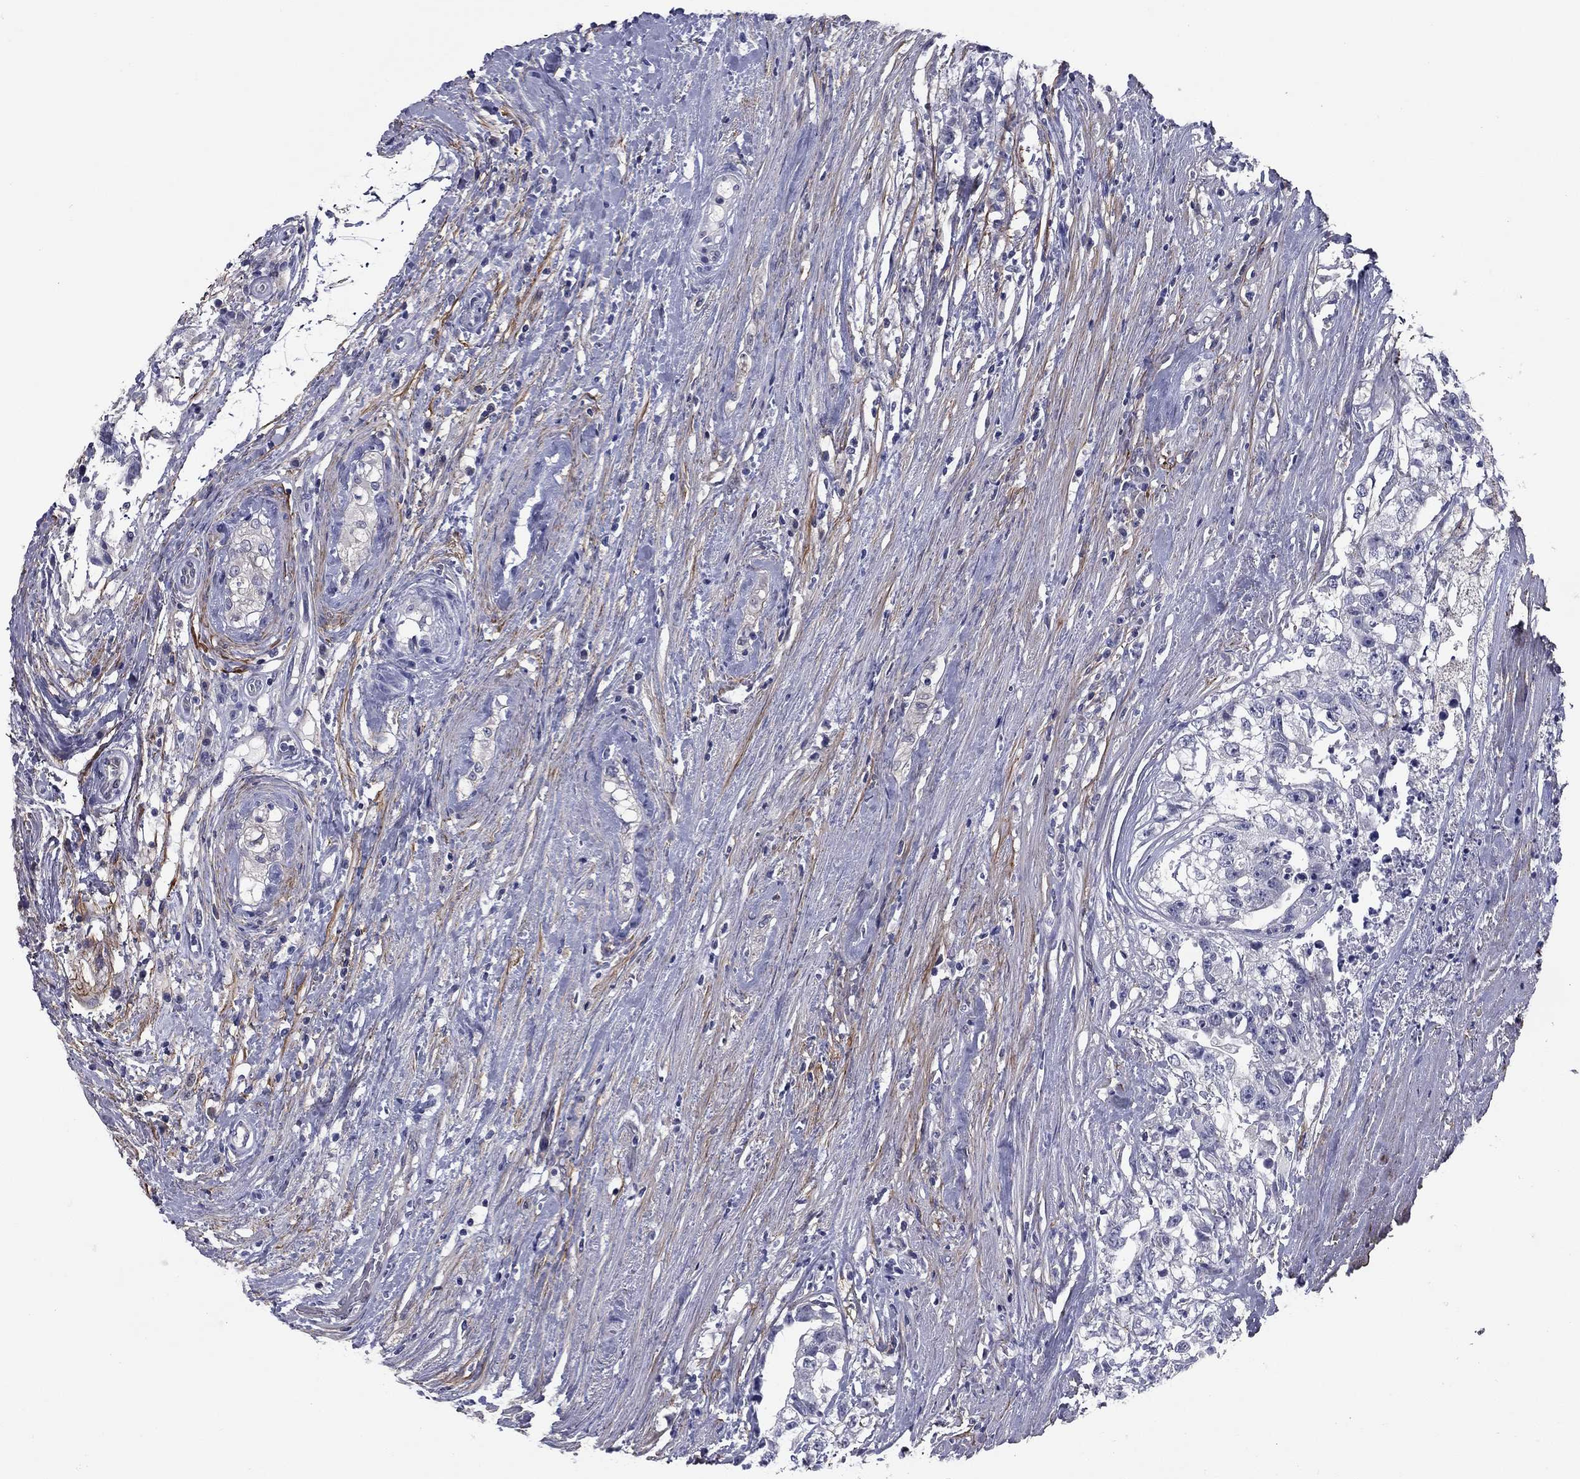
{"staining": {"intensity": "negative", "quantity": "none", "location": "none"}, "tissue": "testis cancer", "cell_type": "Tumor cells", "image_type": "cancer", "snomed": [{"axis": "morphology", "description": "Seminoma, NOS"}, {"axis": "morphology", "description": "Carcinoma, Embryonal, NOS"}, {"axis": "topography", "description": "Testis"}], "caption": "Tumor cells show no significant protein expression in testis cancer (embryonal carcinoma).", "gene": "REXO5", "patient": {"sex": "male", "age": 41}}